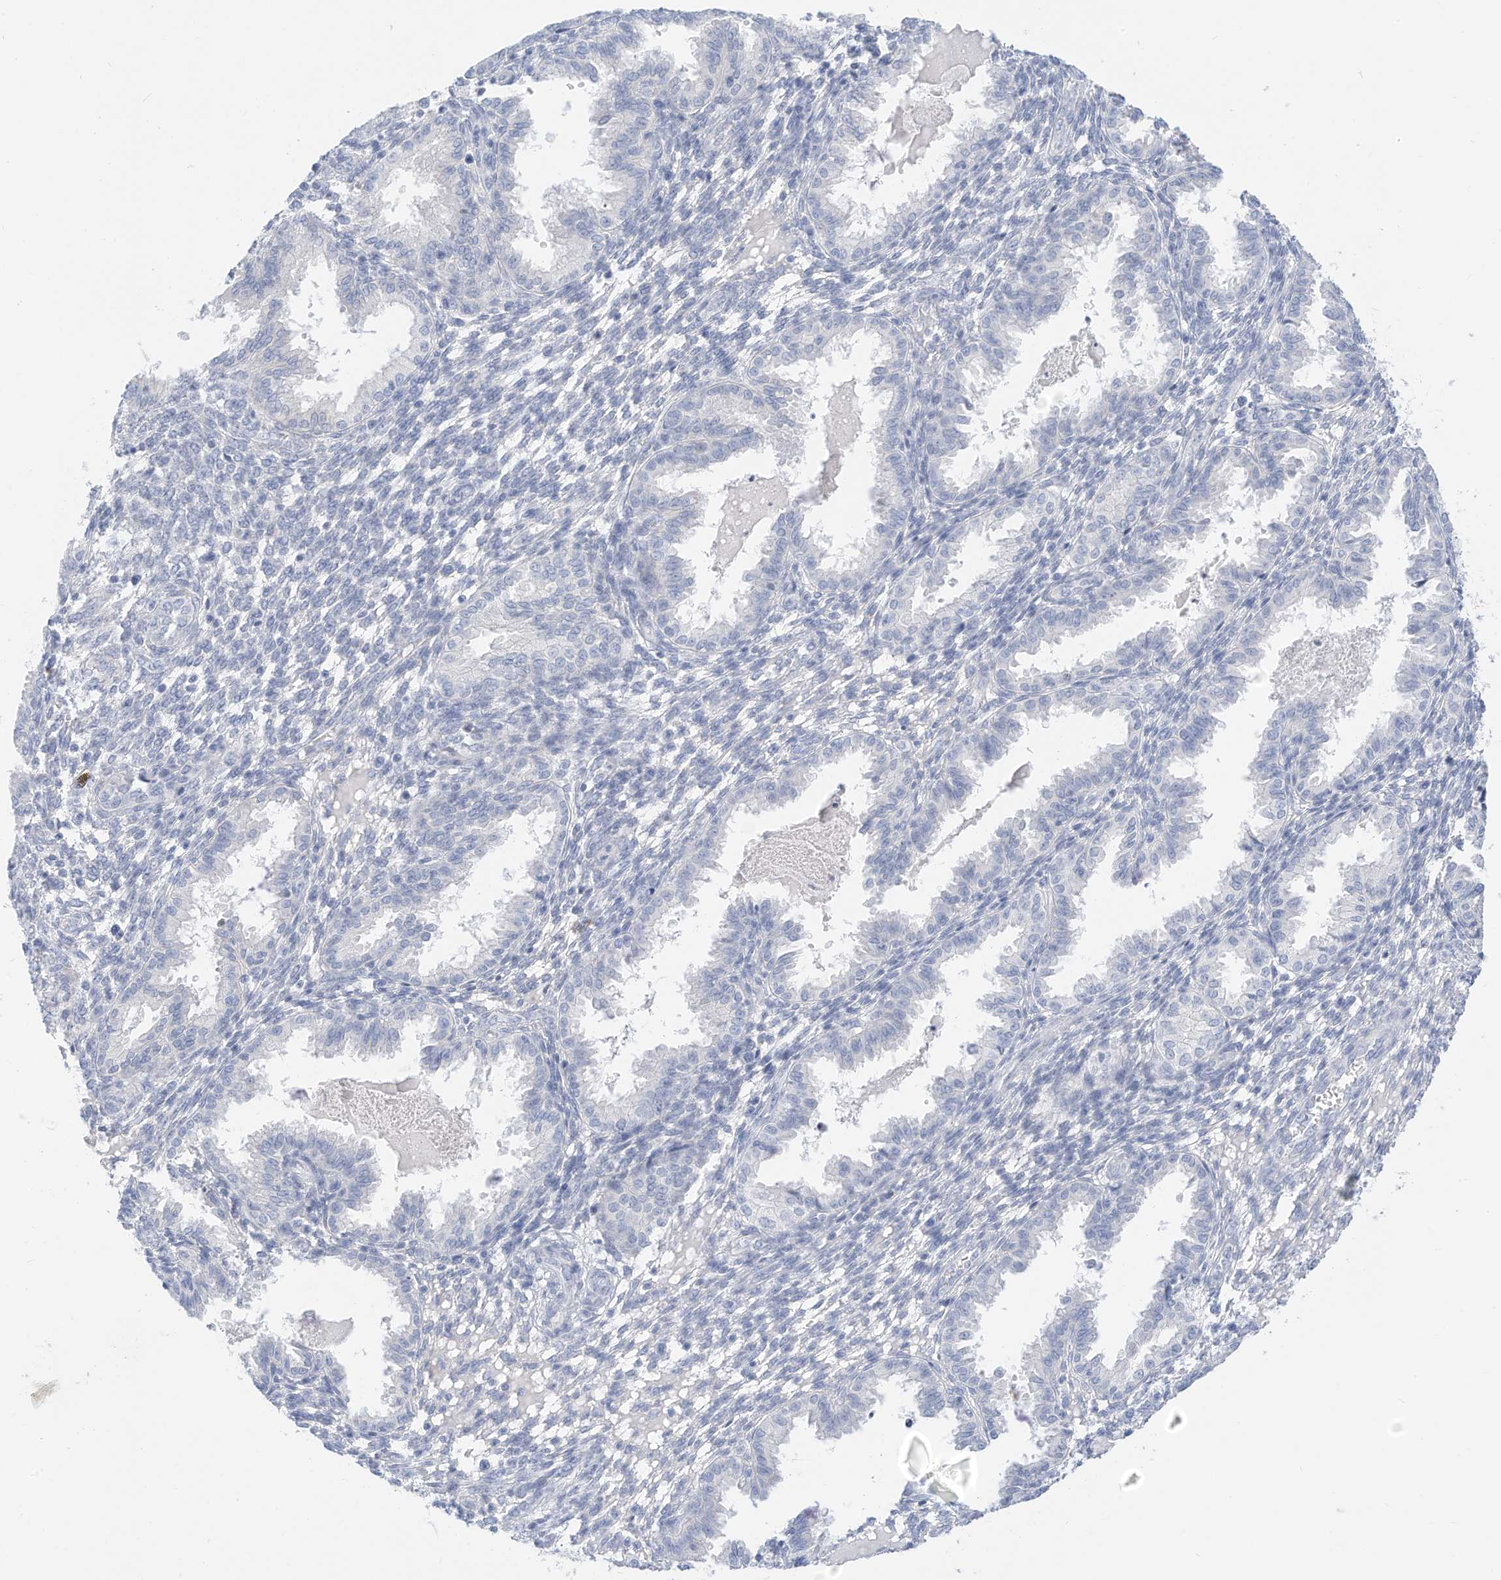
{"staining": {"intensity": "negative", "quantity": "none", "location": "none"}, "tissue": "endometrium", "cell_type": "Cells in endometrial stroma", "image_type": "normal", "snomed": [{"axis": "morphology", "description": "Normal tissue, NOS"}, {"axis": "topography", "description": "Endometrium"}], "caption": "The micrograph demonstrates no significant staining in cells in endometrial stroma of endometrium. Nuclei are stained in blue.", "gene": "SPOCD1", "patient": {"sex": "female", "age": 33}}